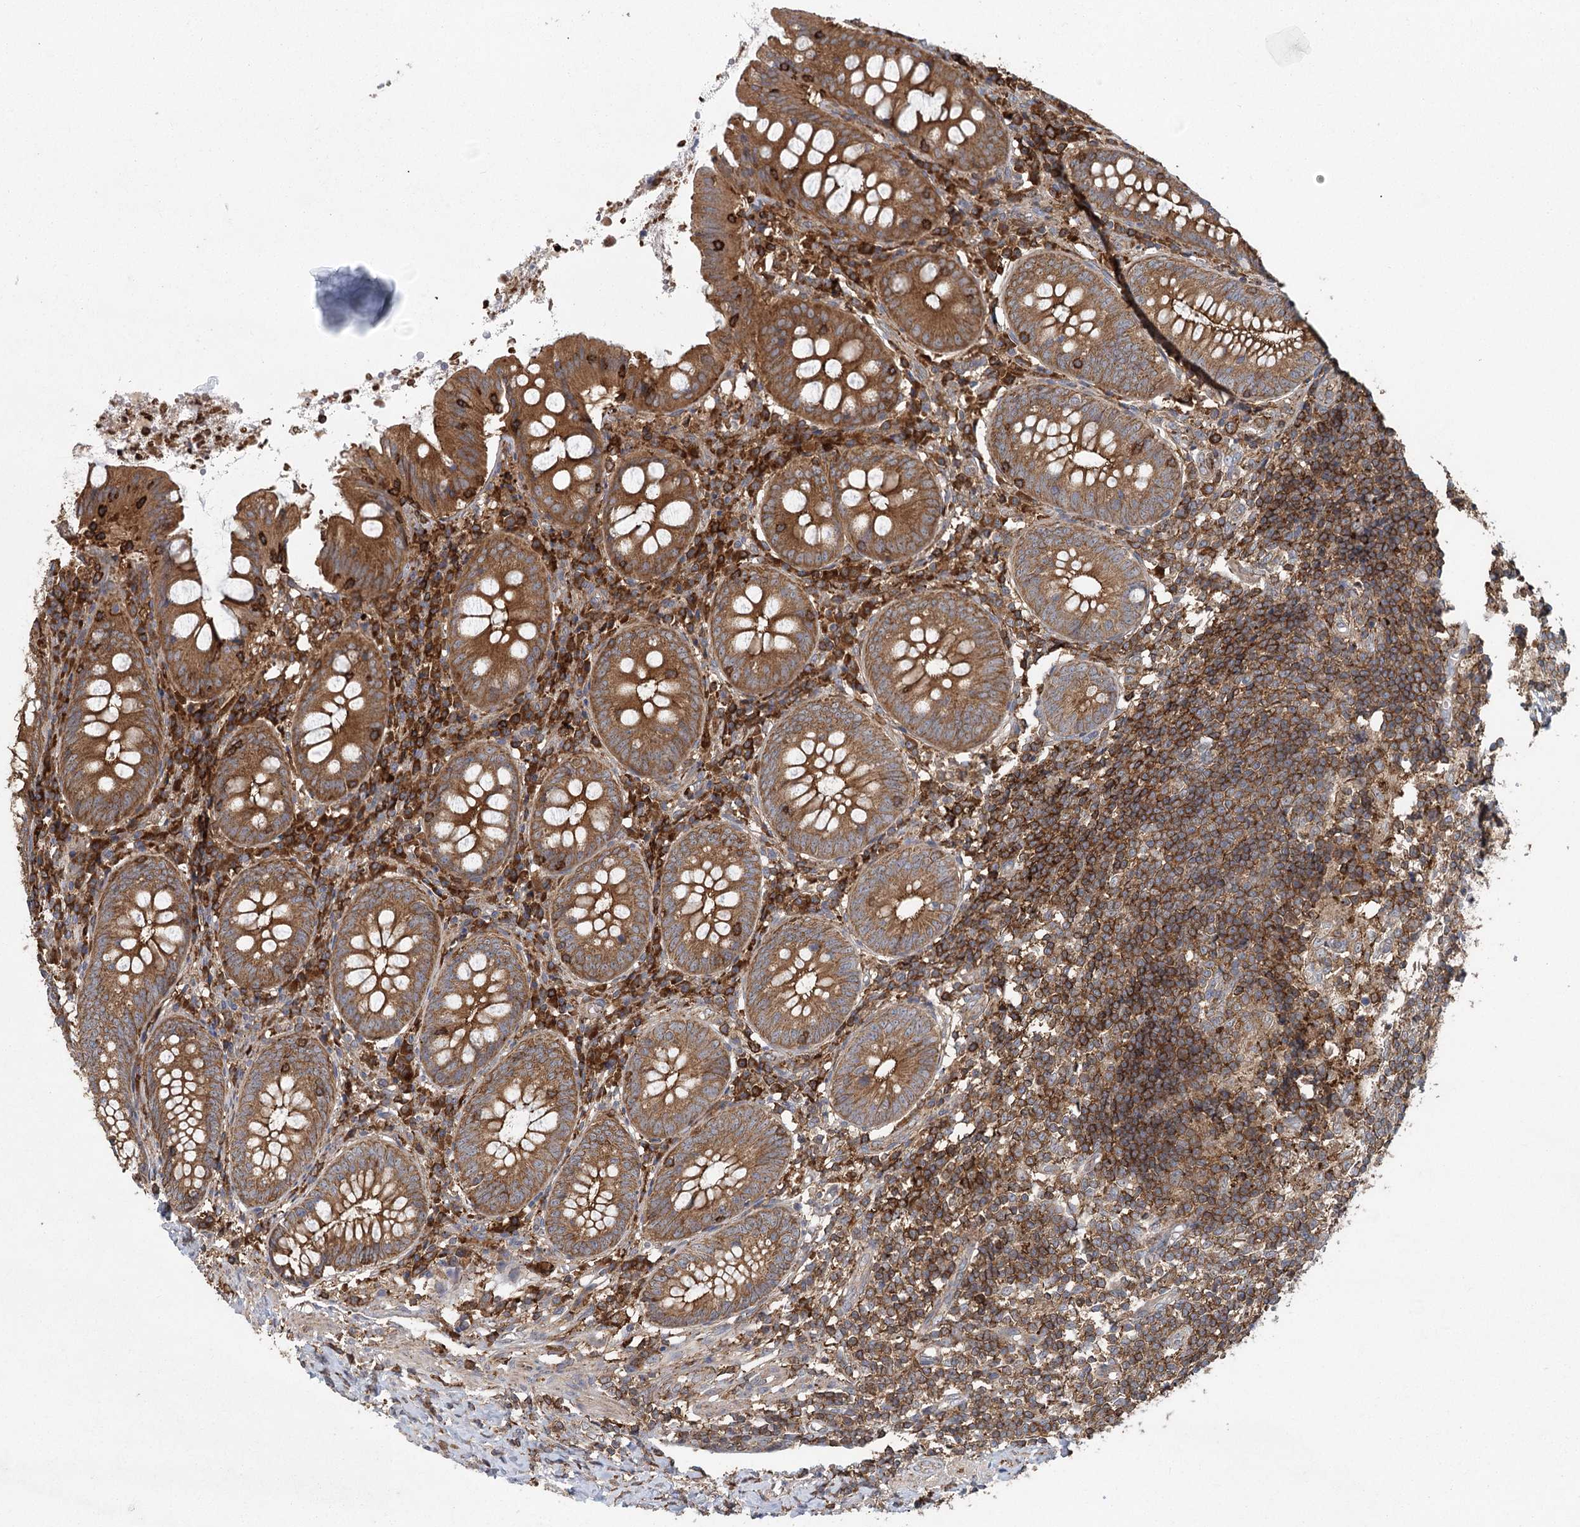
{"staining": {"intensity": "moderate", "quantity": ">75%", "location": "cytoplasmic/membranous"}, "tissue": "appendix", "cell_type": "Glandular cells", "image_type": "normal", "snomed": [{"axis": "morphology", "description": "Normal tissue, NOS"}, {"axis": "topography", "description": "Appendix"}], "caption": "Protein staining of normal appendix demonstrates moderate cytoplasmic/membranous staining in approximately >75% of glandular cells. Immunohistochemistry stains the protein of interest in brown and the nuclei are stained blue.", "gene": "PLEKHA7", "patient": {"sex": "female", "age": 54}}